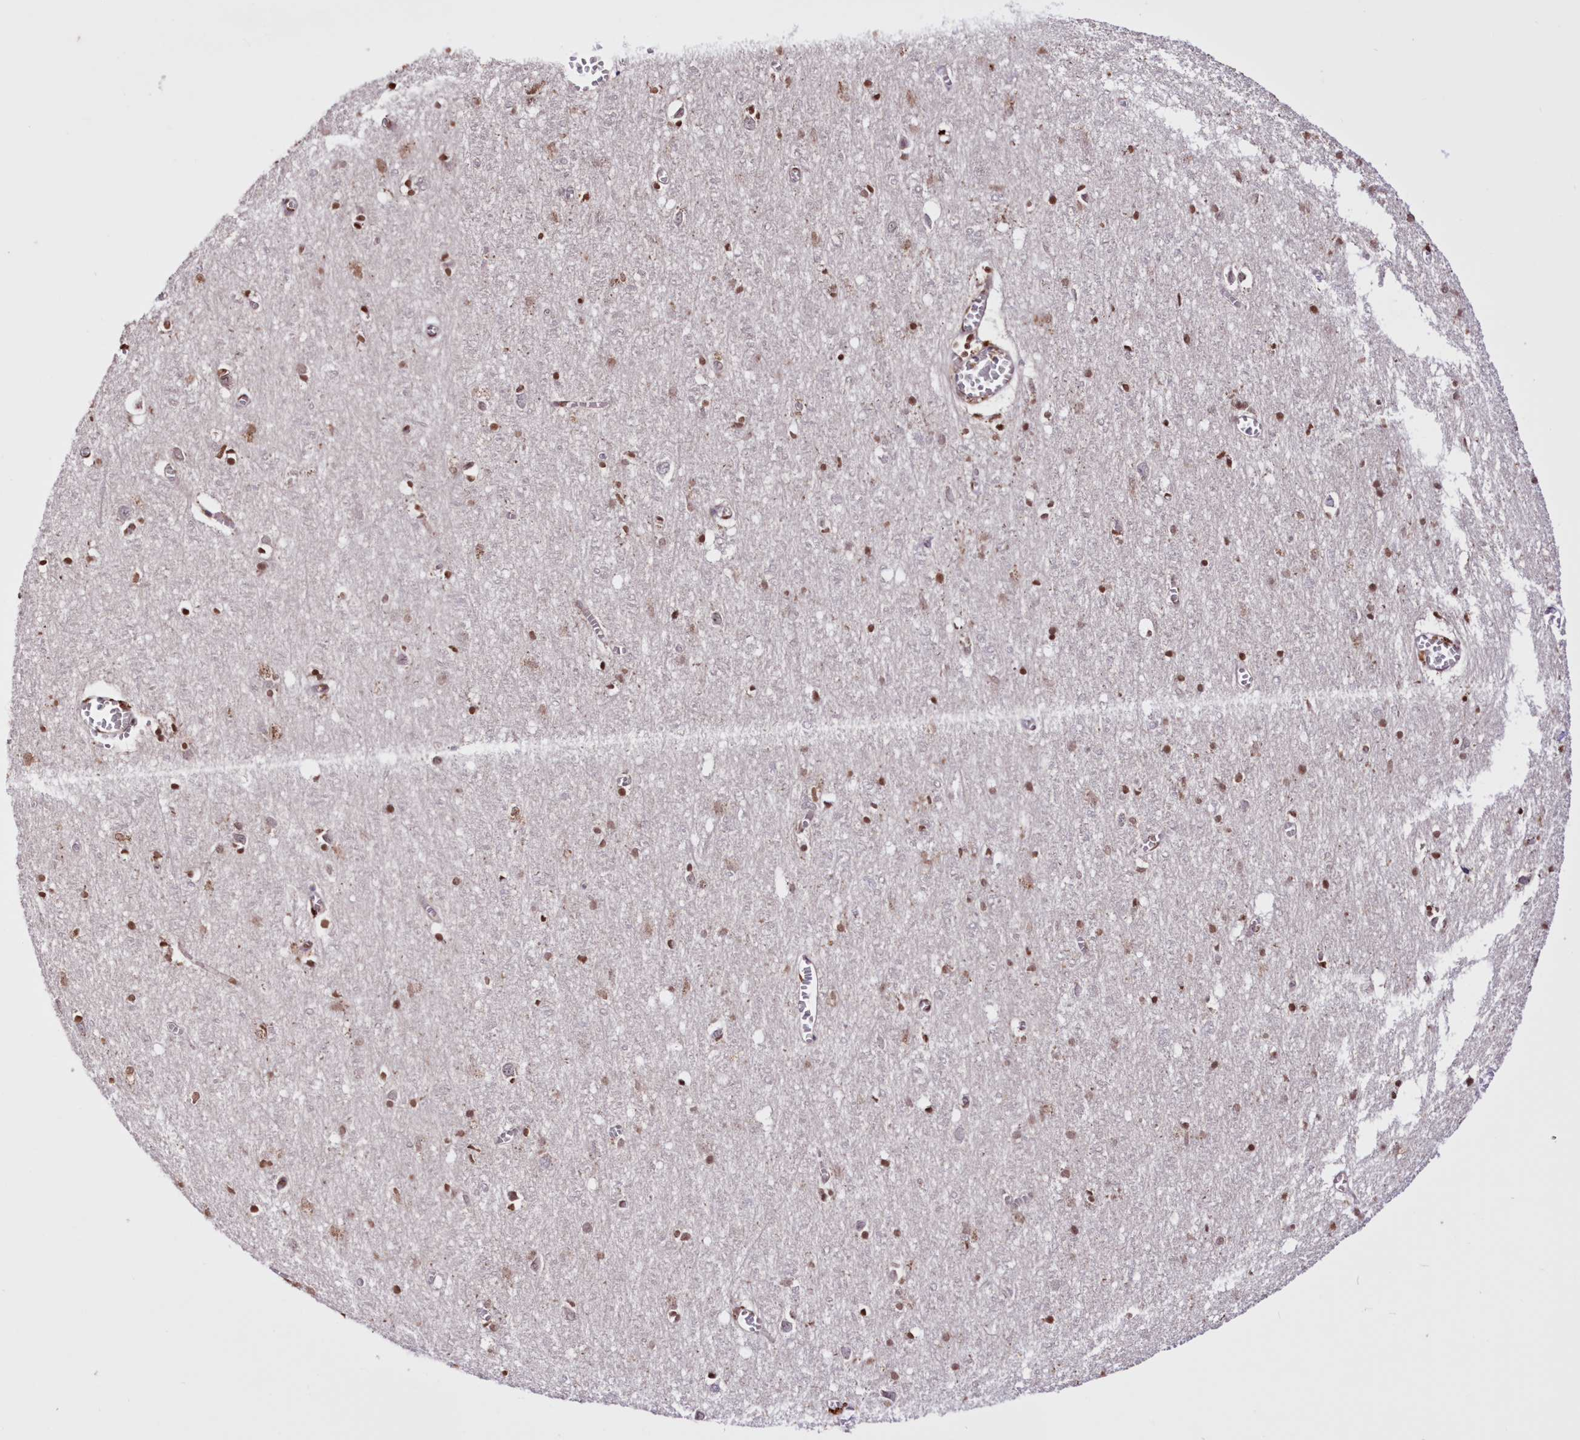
{"staining": {"intensity": "moderate", "quantity": ">75%", "location": "cytoplasmic/membranous,nuclear"}, "tissue": "cerebral cortex", "cell_type": "Endothelial cells", "image_type": "normal", "snomed": [{"axis": "morphology", "description": "Normal tissue, NOS"}, {"axis": "topography", "description": "Cerebral cortex"}], "caption": "Immunohistochemical staining of normal human cerebral cortex demonstrates >75% levels of moderate cytoplasmic/membranous,nuclear protein positivity in approximately >75% of endothelial cells.", "gene": "FCHO2", "patient": {"sex": "female", "age": 64}}